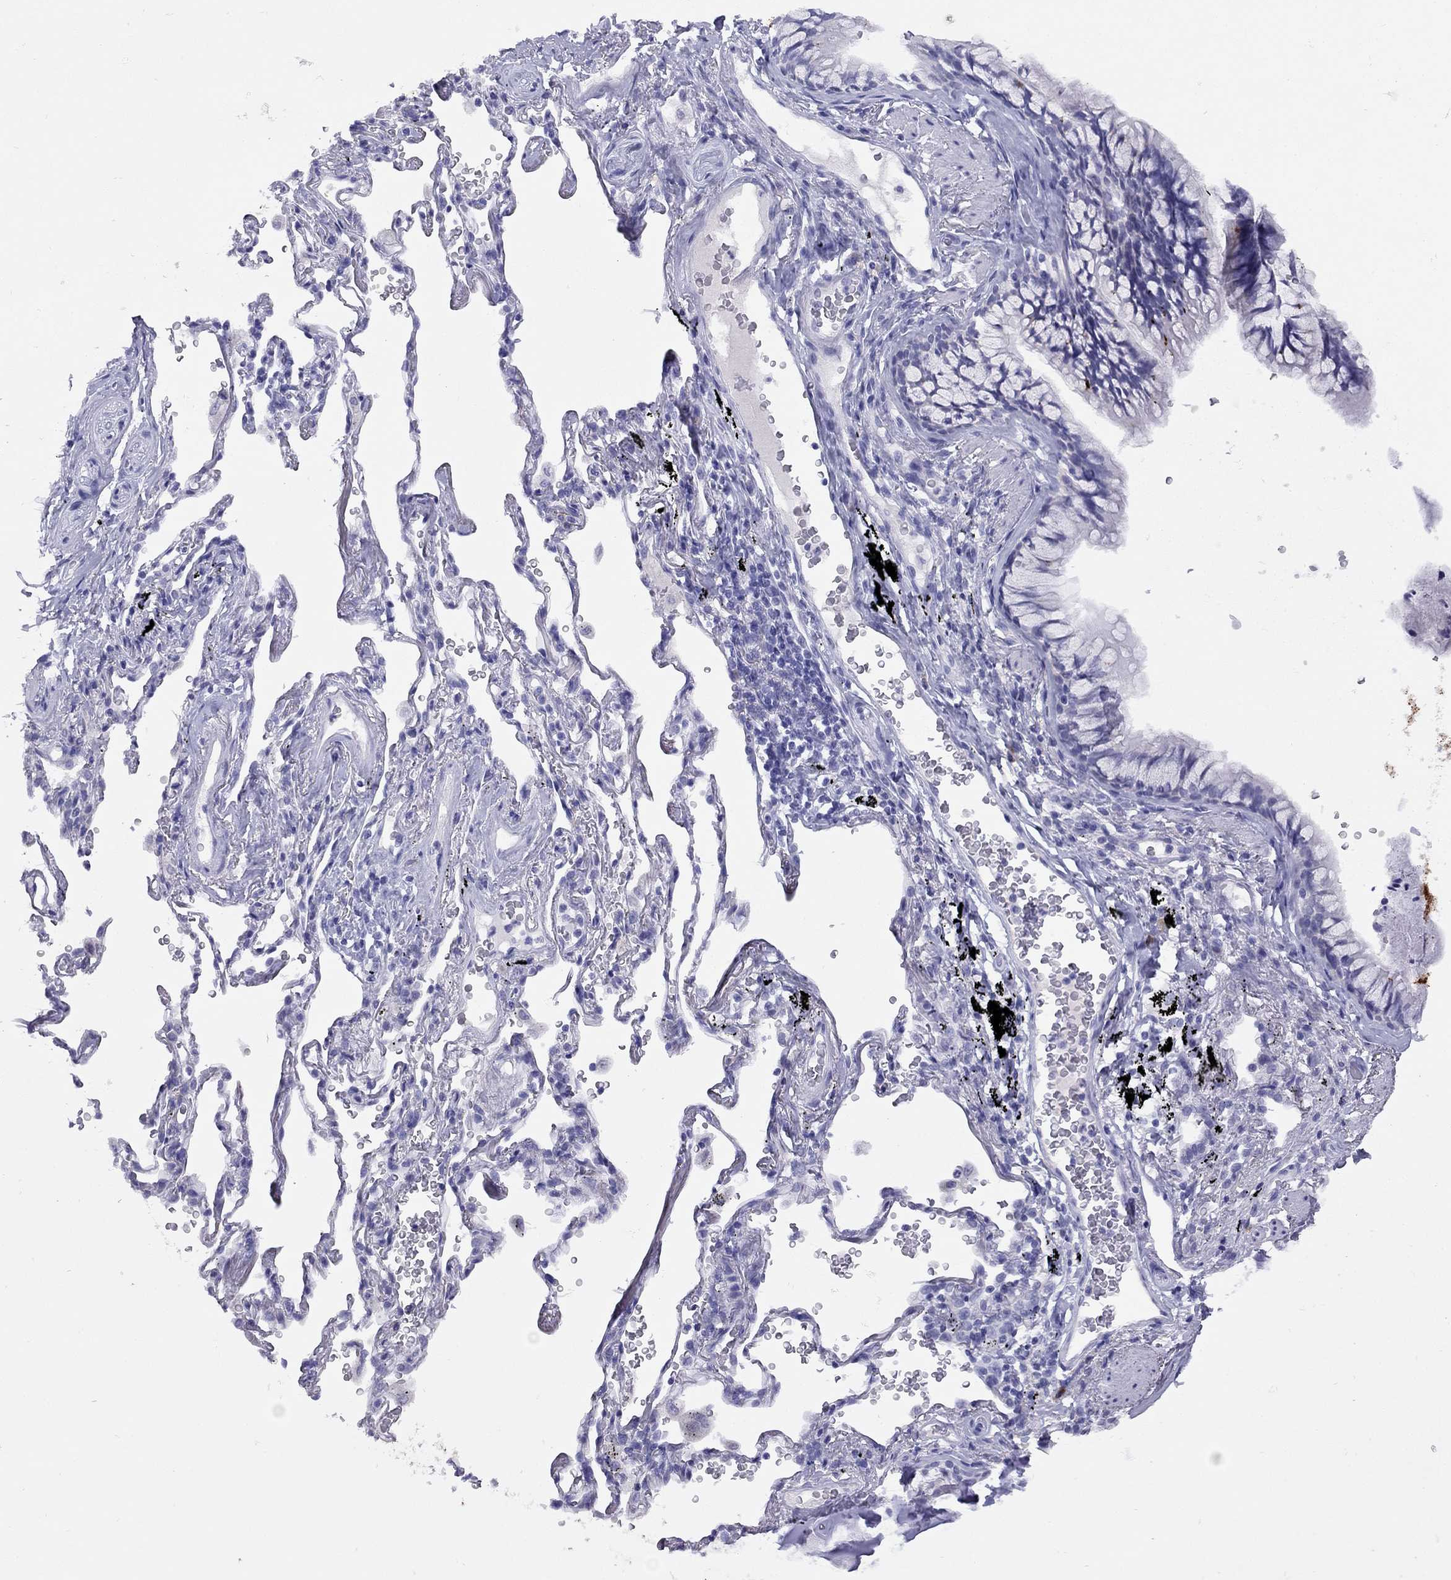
{"staining": {"intensity": "negative", "quantity": "none", "location": "none"}, "tissue": "adipose tissue", "cell_type": "Adipocytes", "image_type": "normal", "snomed": [{"axis": "morphology", "description": "Normal tissue, NOS"}, {"axis": "morphology", "description": "Adenocarcinoma, NOS"}, {"axis": "topography", "description": "Cartilage tissue"}, {"axis": "topography", "description": "Lung"}], "caption": "A high-resolution histopathology image shows immunohistochemistry staining of unremarkable adipose tissue, which exhibits no significant staining in adipocytes.", "gene": "GRIA2", "patient": {"sex": "male", "age": 59}}